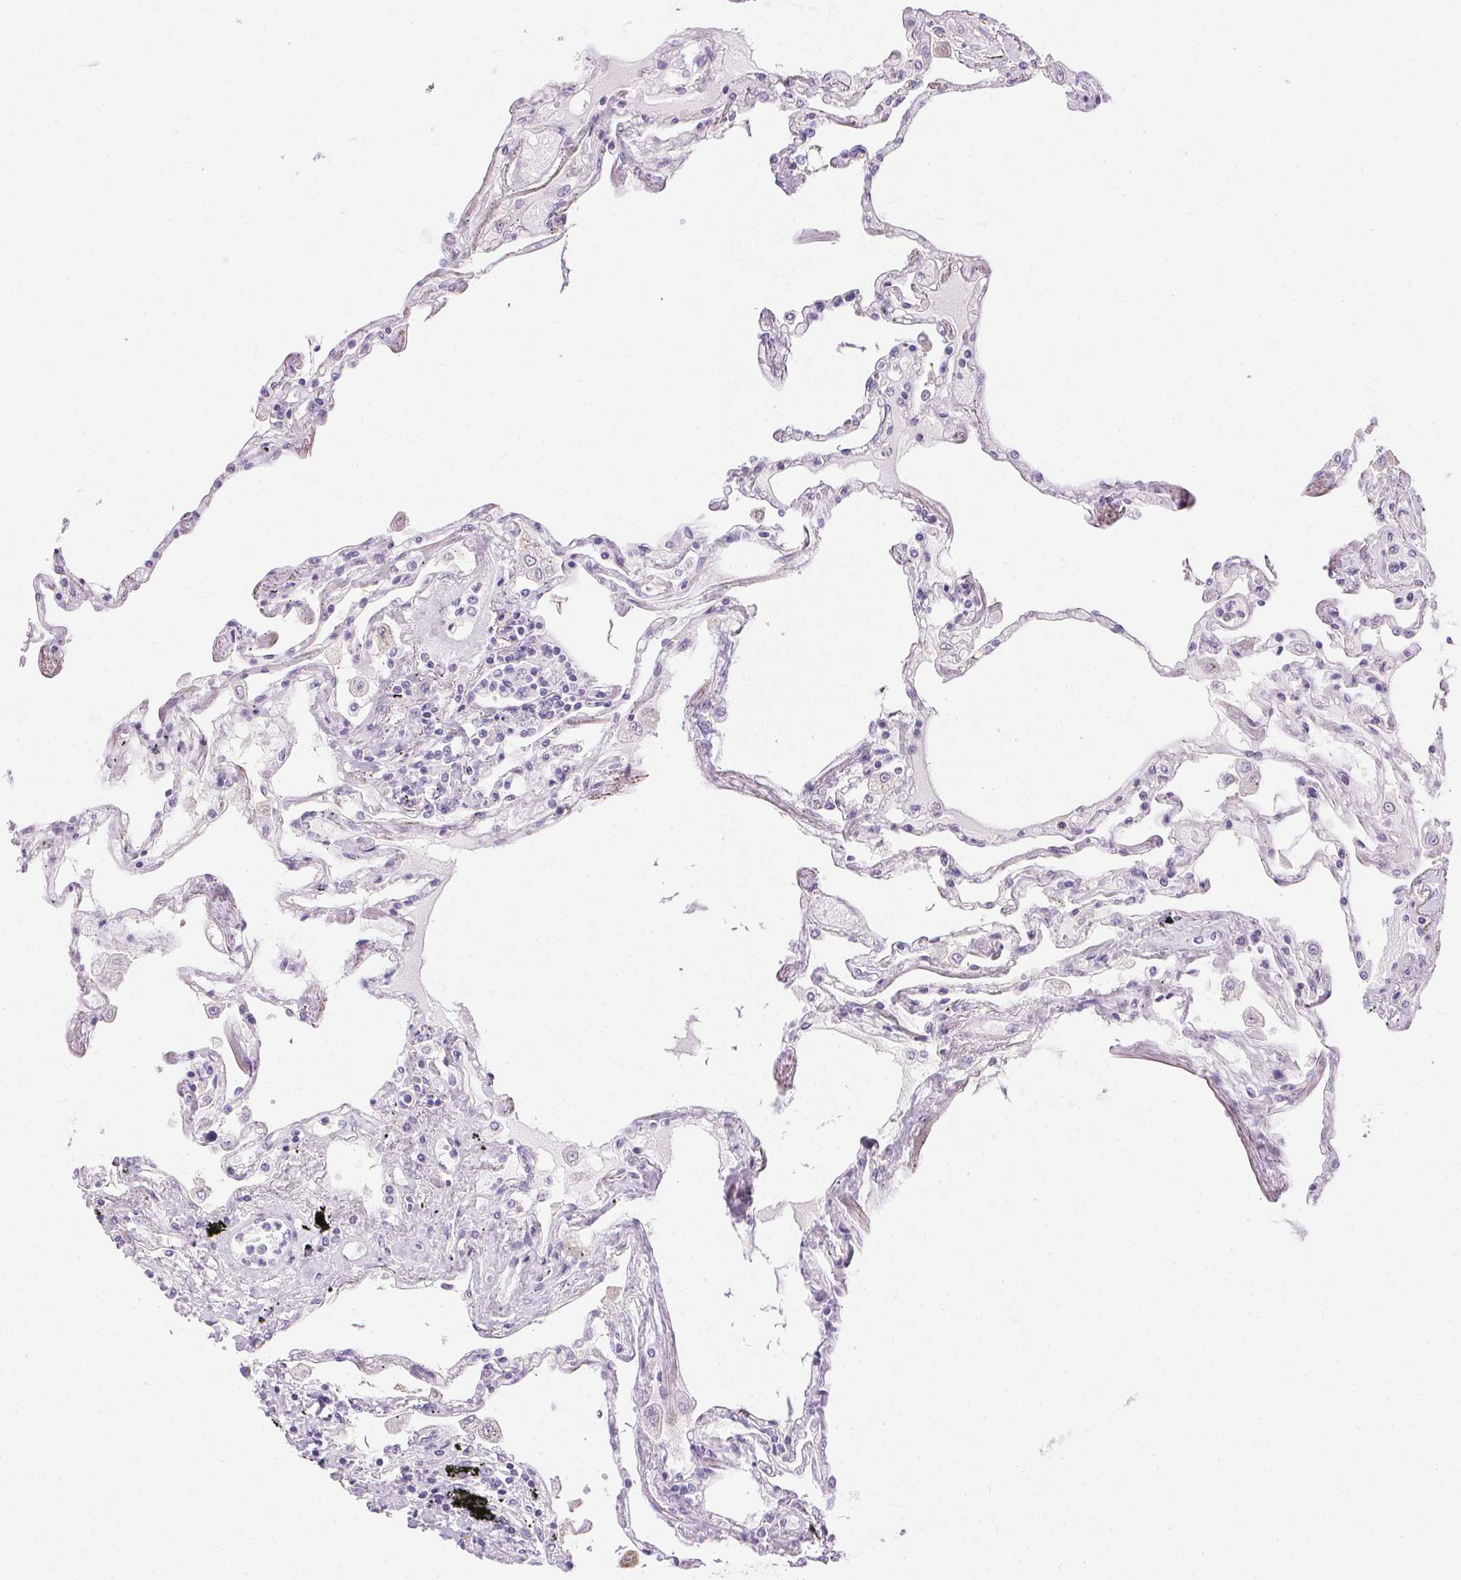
{"staining": {"intensity": "negative", "quantity": "none", "location": "none"}, "tissue": "lung", "cell_type": "Alveolar cells", "image_type": "normal", "snomed": [{"axis": "morphology", "description": "Normal tissue, NOS"}, {"axis": "morphology", "description": "Adenocarcinoma, NOS"}, {"axis": "topography", "description": "Cartilage tissue"}, {"axis": "topography", "description": "Lung"}], "caption": "The immunohistochemistry (IHC) image has no significant expression in alveolar cells of lung.", "gene": "PRL", "patient": {"sex": "female", "age": 67}}